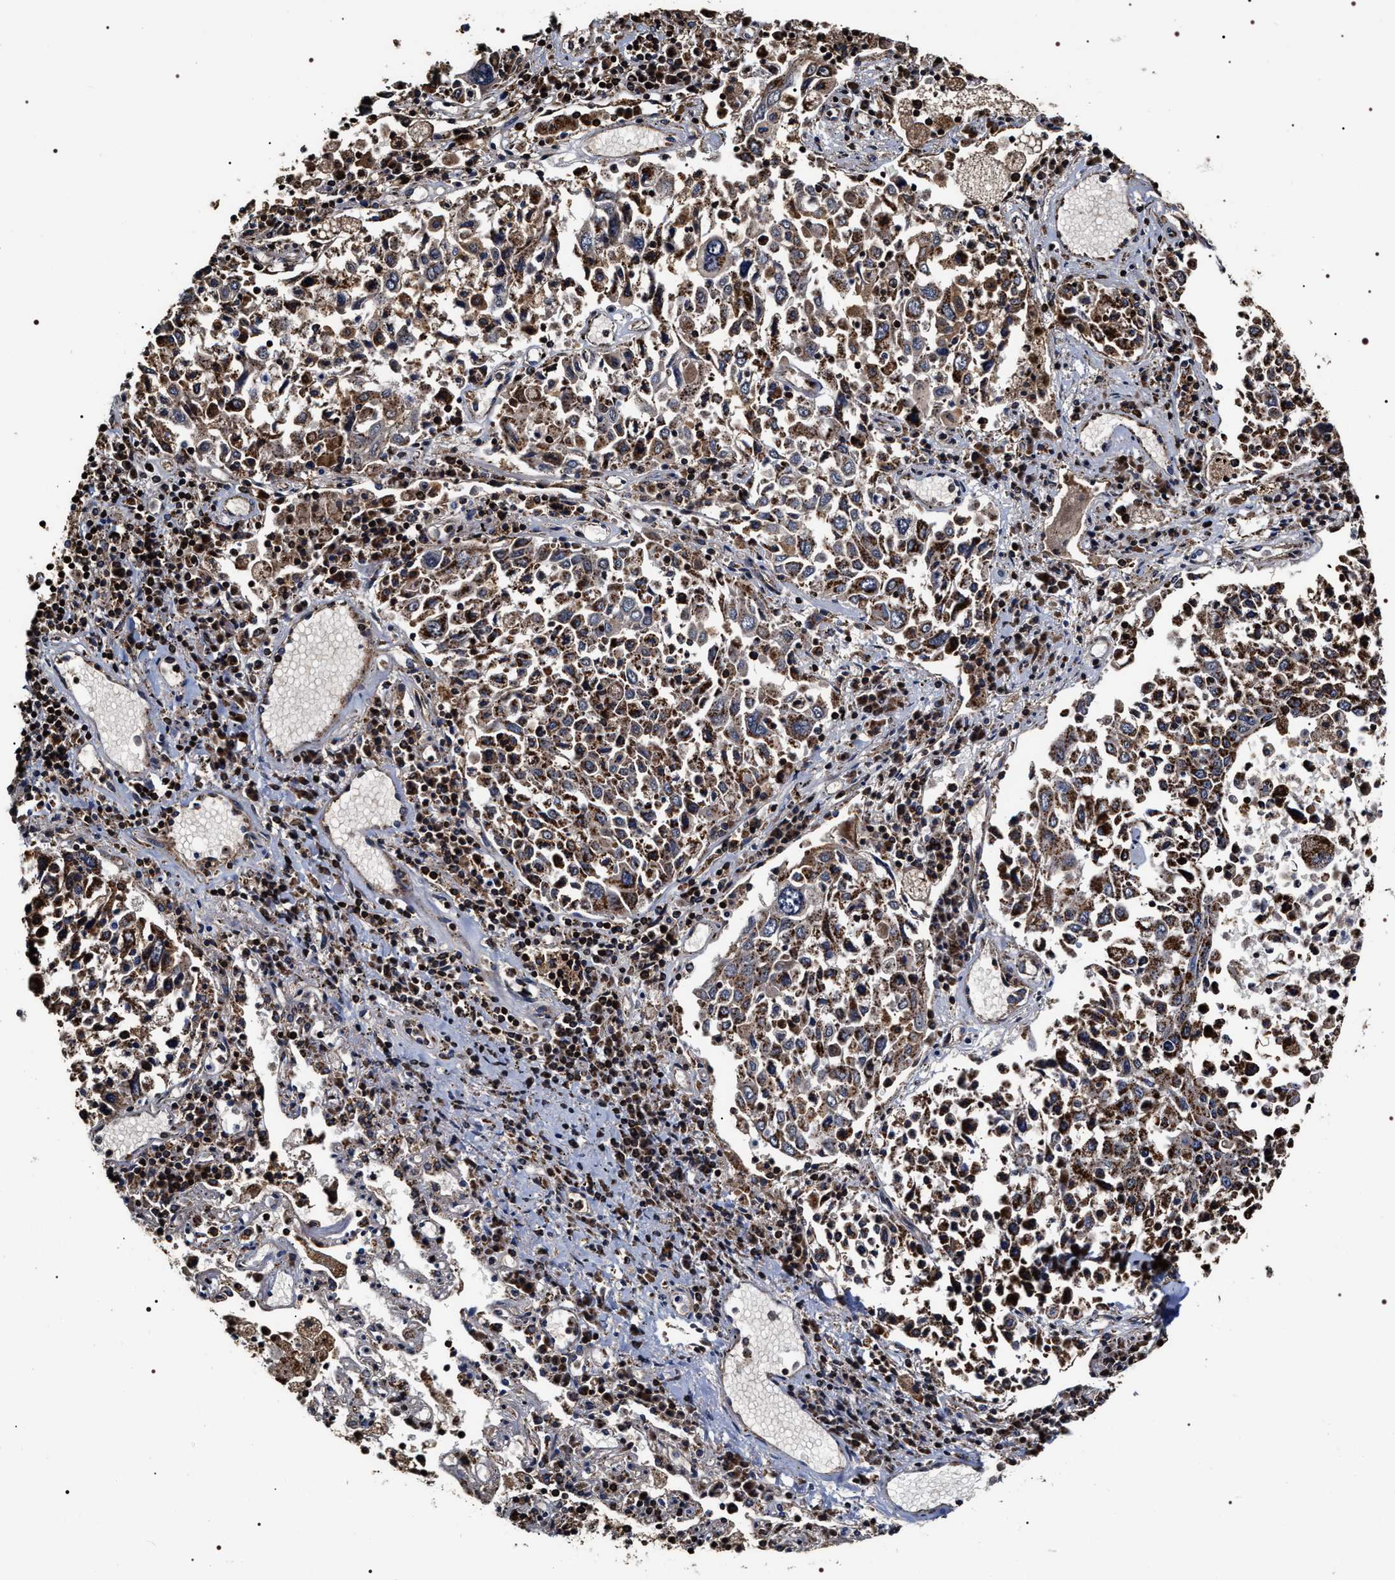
{"staining": {"intensity": "strong", "quantity": ">75%", "location": "cytoplasmic/membranous"}, "tissue": "lung cancer", "cell_type": "Tumor cells", "image_type": "cancer", "snomed": [{"axis": "morphology", "description": "Squamous cell carcinoma, NOS"}, {"axis": "topography", "description": "Lung"}], "caption": "Protein expression analysis of human lung squamous cell carcinoma reveals strong cytoplasmic/membranous positivity in about >75% of tumor cells. The staining is performed using DAB brown chromogen to label protein expression. The nuclei are counter-stained blue using hematoxylin.", "gene": "COG5", "patient": {"sex": "male", "age": 65}}